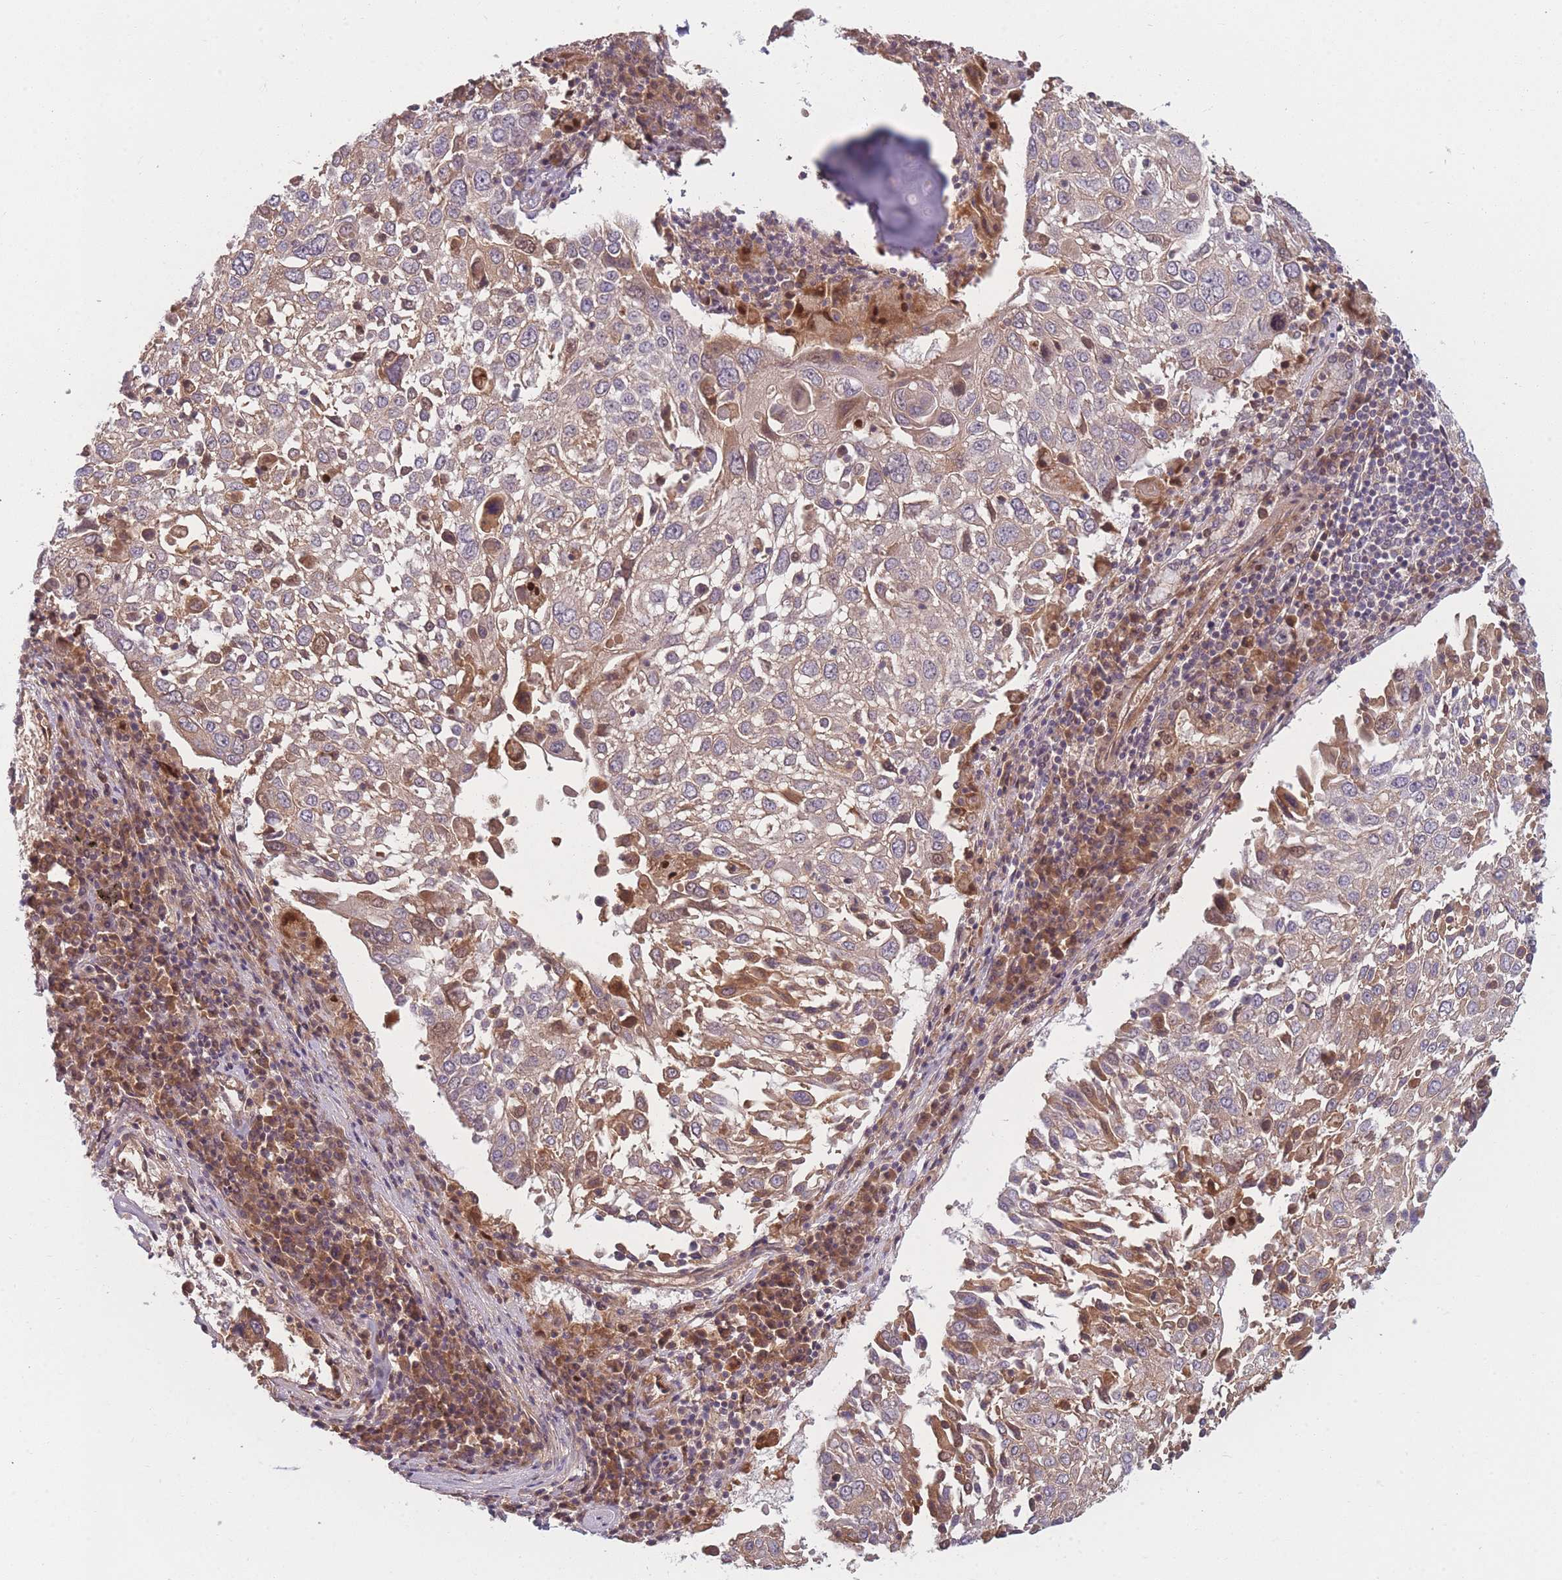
{"staining": {"intensity": "moderate", "quantity": "<25%", "location": "cytoplasmic/membranous"}, "tissue": "lung cancer", "cell_type": "Tumor cells", "image_type": "cancer", "snomed": [{"axis": "morphology", "description": "Squamous cell carcinoma, NOS"}, {"axis": "topography", "description": "Lung"}], "caption": "A high-resolution image shows IHC staining of lung cancer (squamous cell carcinoma), which shows moderate cytoplasmic/membranous staining in about <25% of tumor cells.", "gene": "FAM153A", "patient": {"sex": "male", "age": 65}}